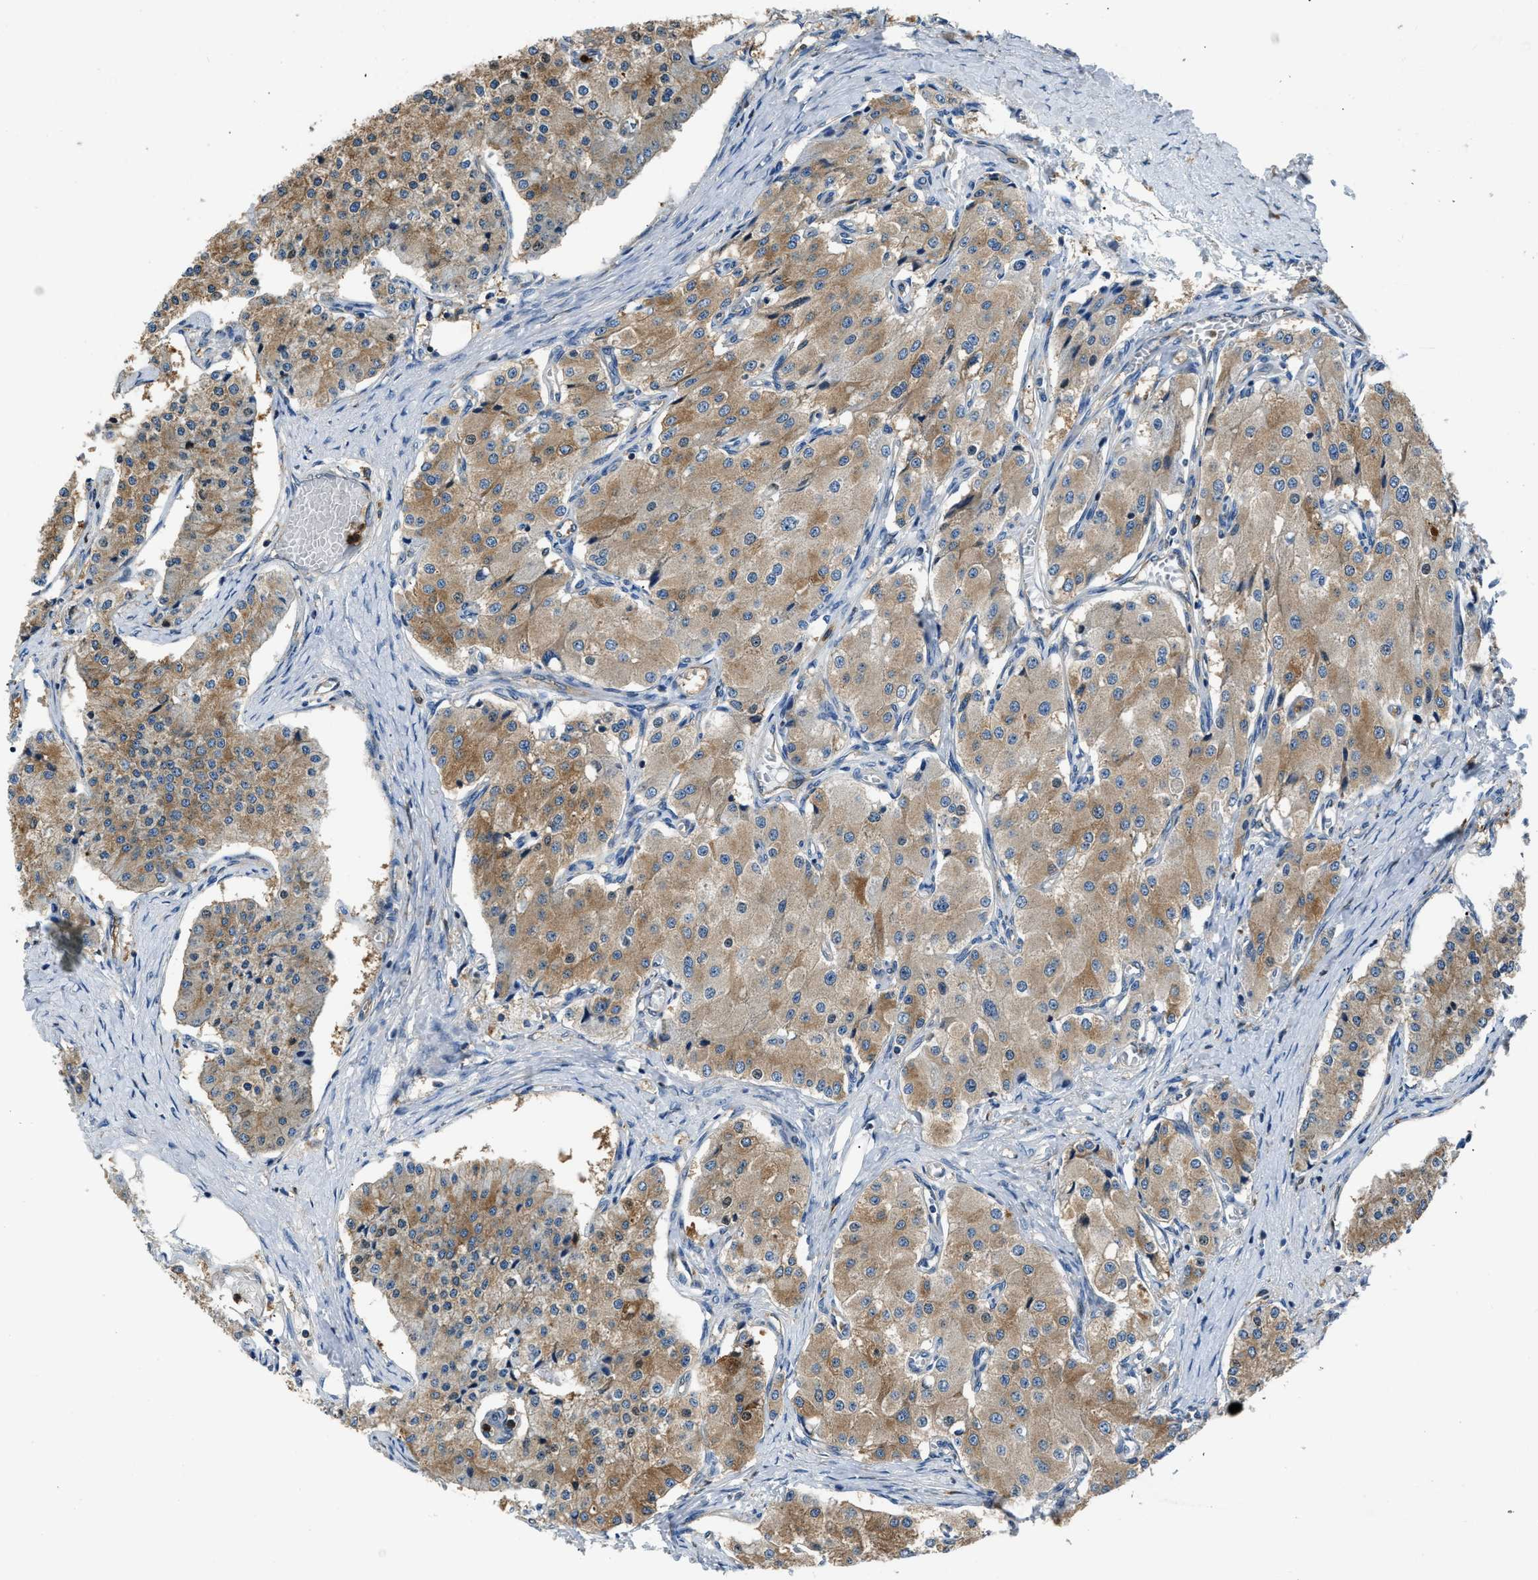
{"staining": {"intensity": "moderate", "quantity": ">75%", "location": "cytoplasmic/membranous"}, "tissue": "carcinoid", "cell_type": "Tumor cells", "image_type": "cancer", "snomed": [{"axis": "morphology", "description": "Carcinoid, malignant, NOS"}, {"axis": "topography", "description": "Colon"}], "caption": "This photomicrograph demonstrates immunohistochemistry staining of malignant carcinoid, with medium moderate cytoplasmic/membranous positivity in approximately >75% of tumor cells.", "gene": "PKM", "patient": {"sex": "female", "age": 52}}